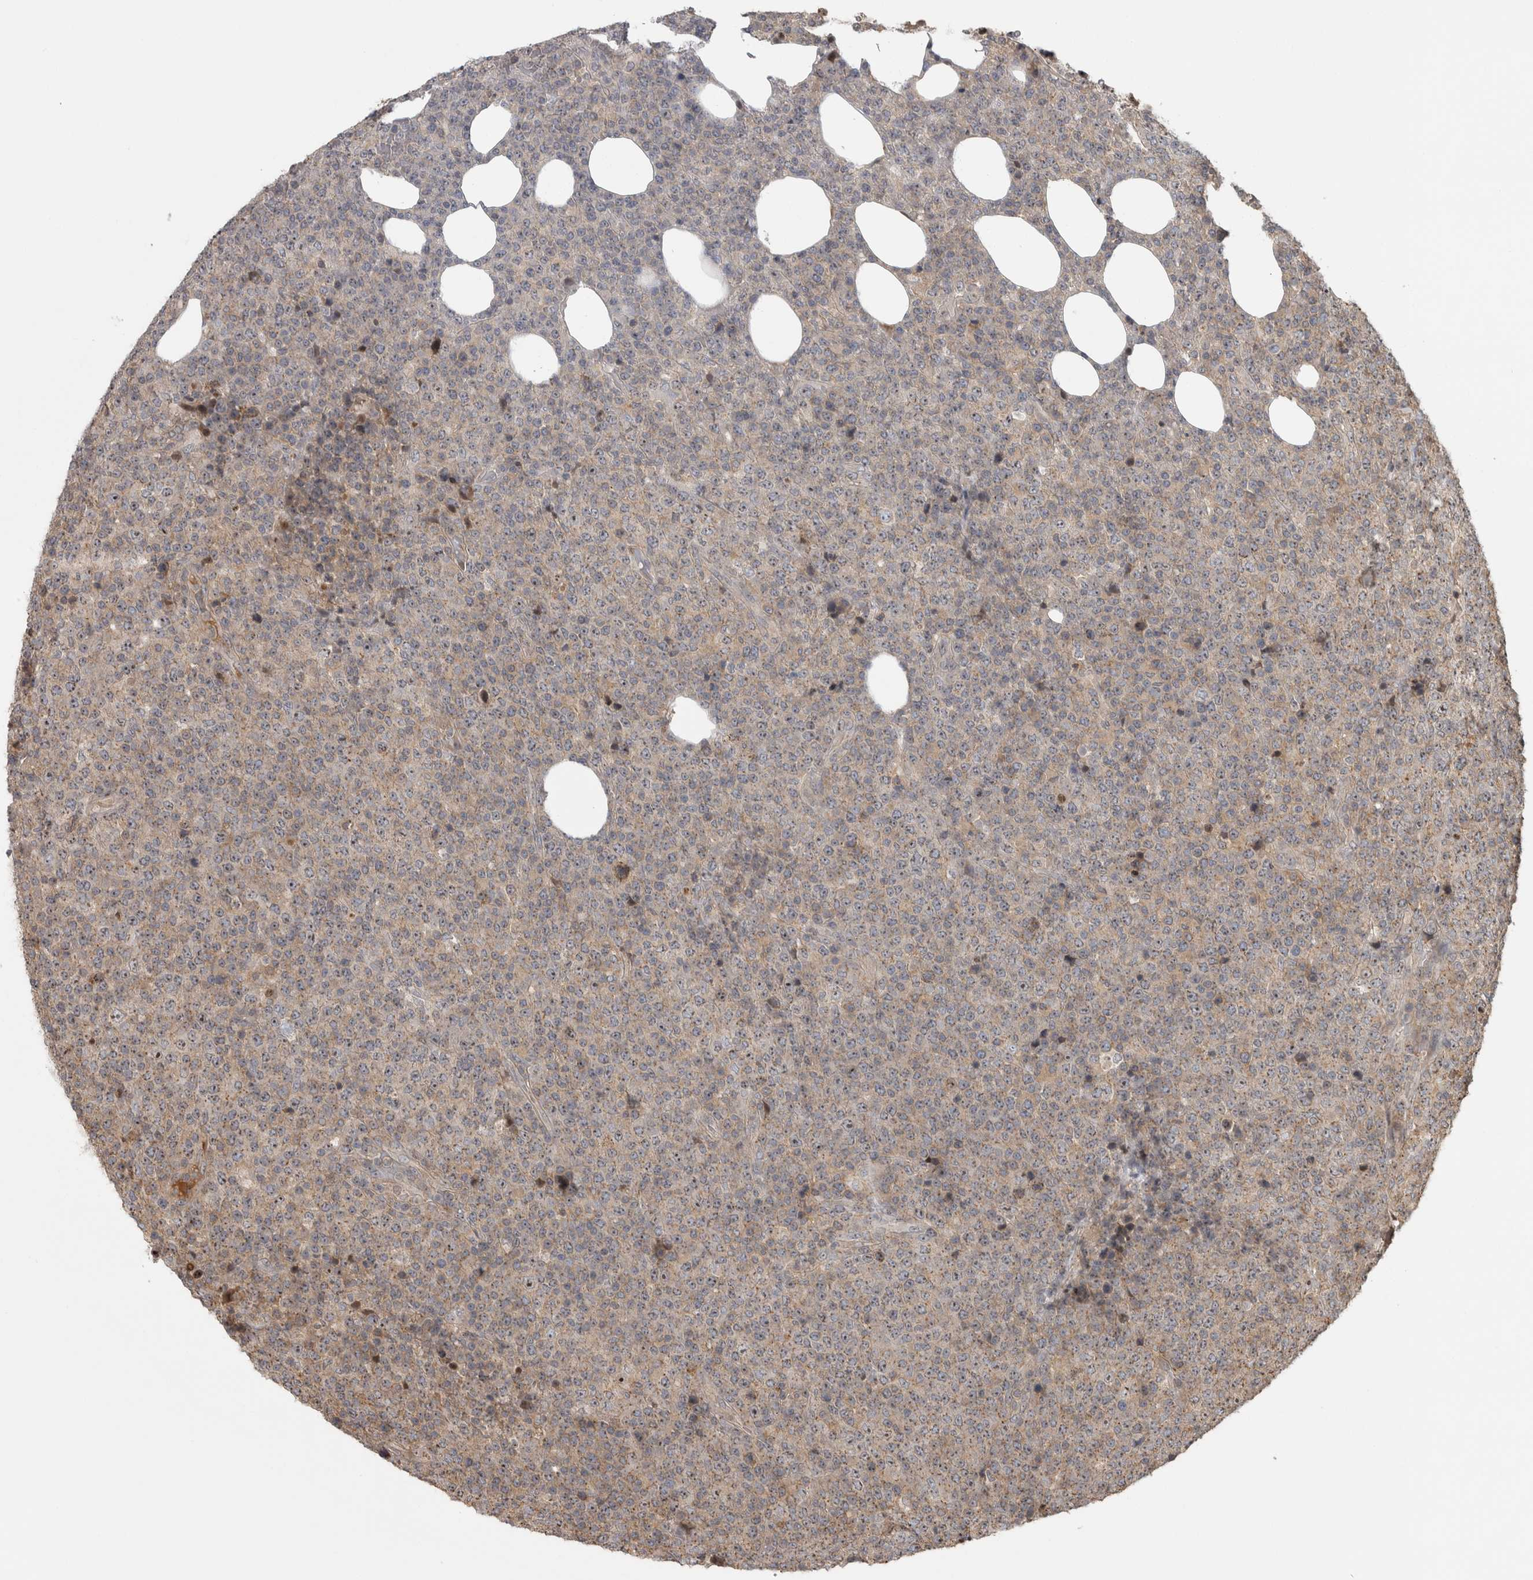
{"staining": {"intensity": "weak", "quantity": ">75%", "location": "cytoplasmic/membranous,nuclear"}, "tissue": "lymphoma", "cell_type": "Tumor cells", "image_type": "cancer", "snomed": [{"axis": "morphology", "description": "Malignant lymphoma, non-Hodgkin's type, High grade"}, {"axis": "topography", "description": "Lymph node"}], "caption": "About >75% of tumor cells in lymphoma demonstrate weak cytoplasmic/membranous and nuclear protein positivity as visualized by brown immunohistochemical staining.", "gene": "RBM28", "patient": {"sex": "male", "age": 13}}